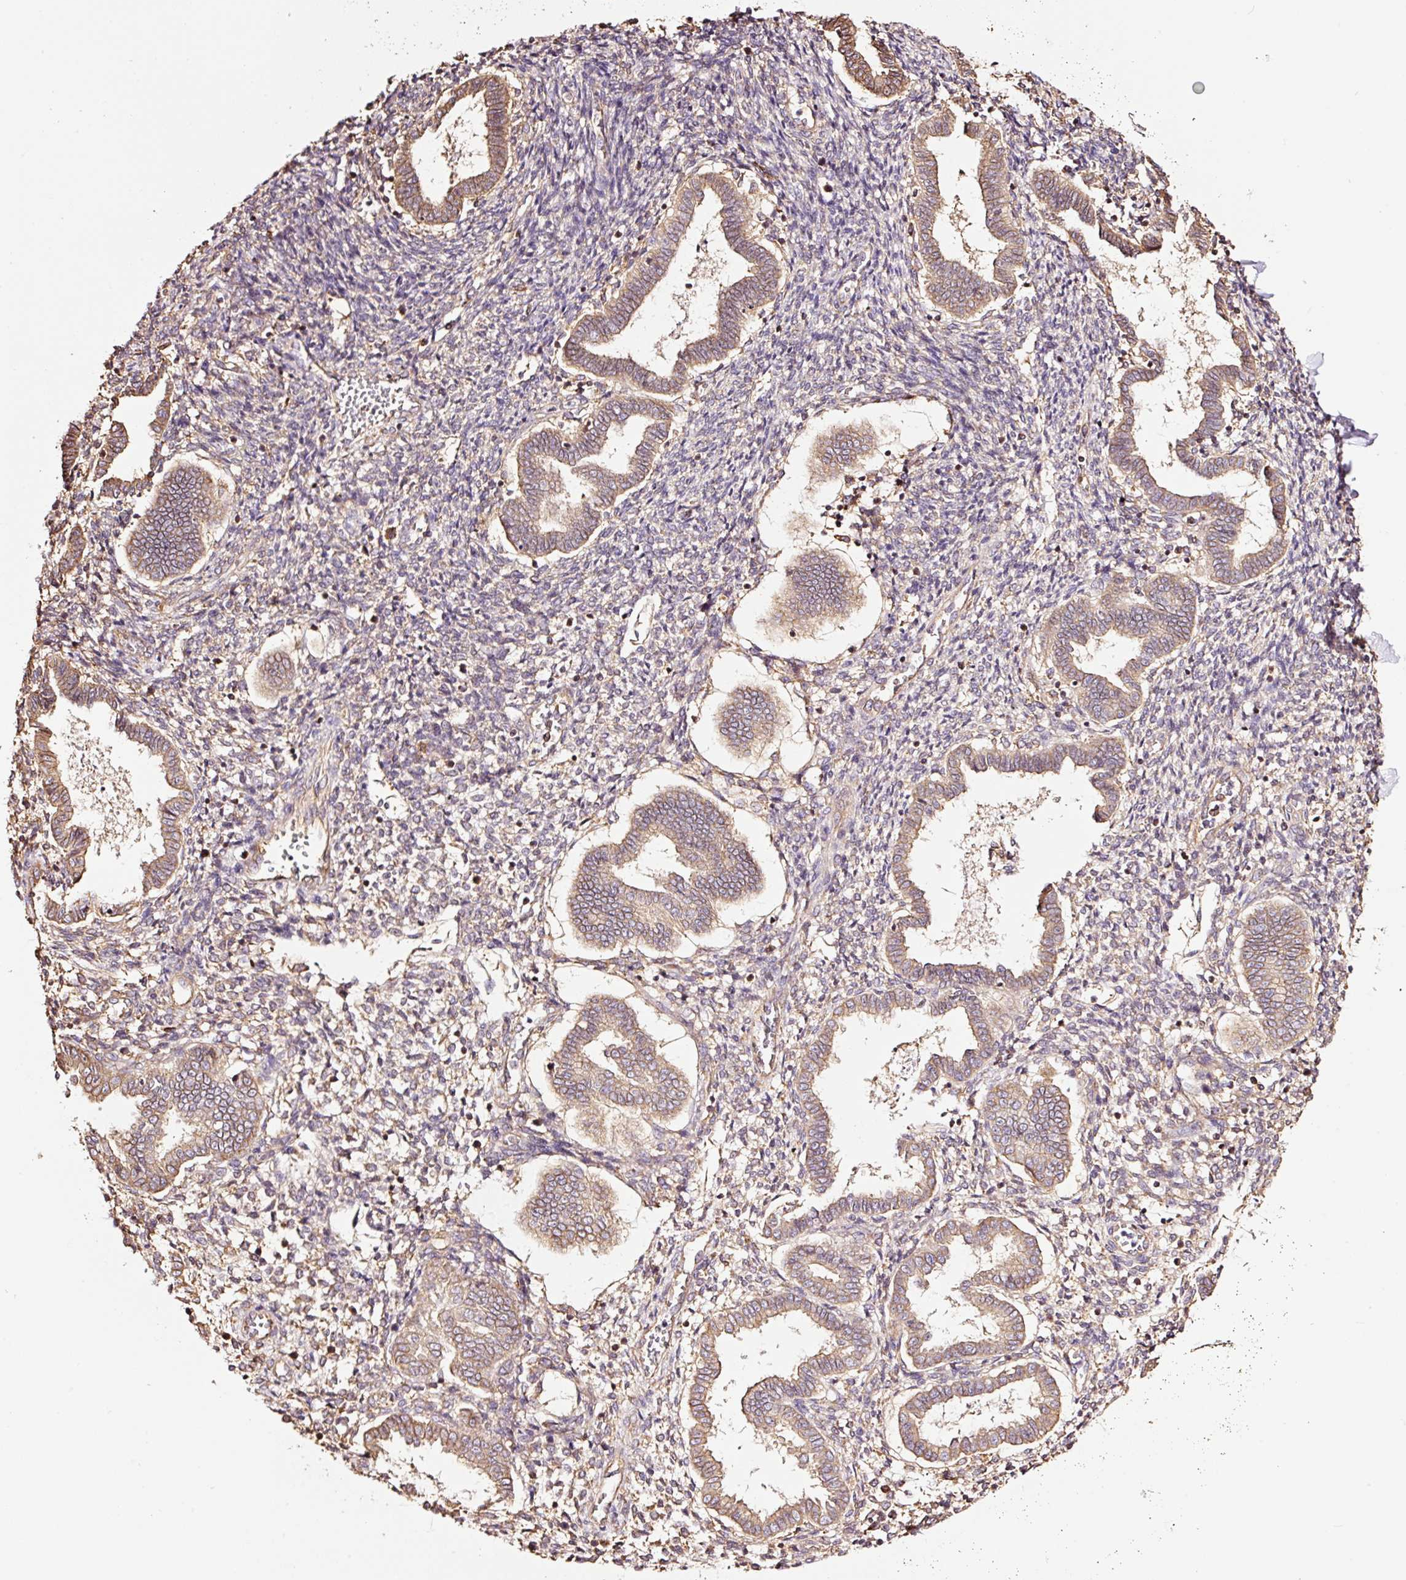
{"staining": {"intensity": "weak", "quantity": "25%-75%", "location": "cytoplasmic/membranous"}, "tissue": "endometrium", "cell_type": "Cells in endometrial stroma", "image_type": "normal", "snomed": [{"axis": "morphology", "description": "Normal tissue, NOS"}, {"axis": "topography", "description": "Endometrium"}], "caption": "This is a micrograph of immunohistochemistry (IHC) staining of unremarkable endometrium, which shows weak expression in the cytoplasmic/membranous of cells in endometrial stroma.", "gene": "METAP1", "patient": {"sex": "female", "age": 24}}